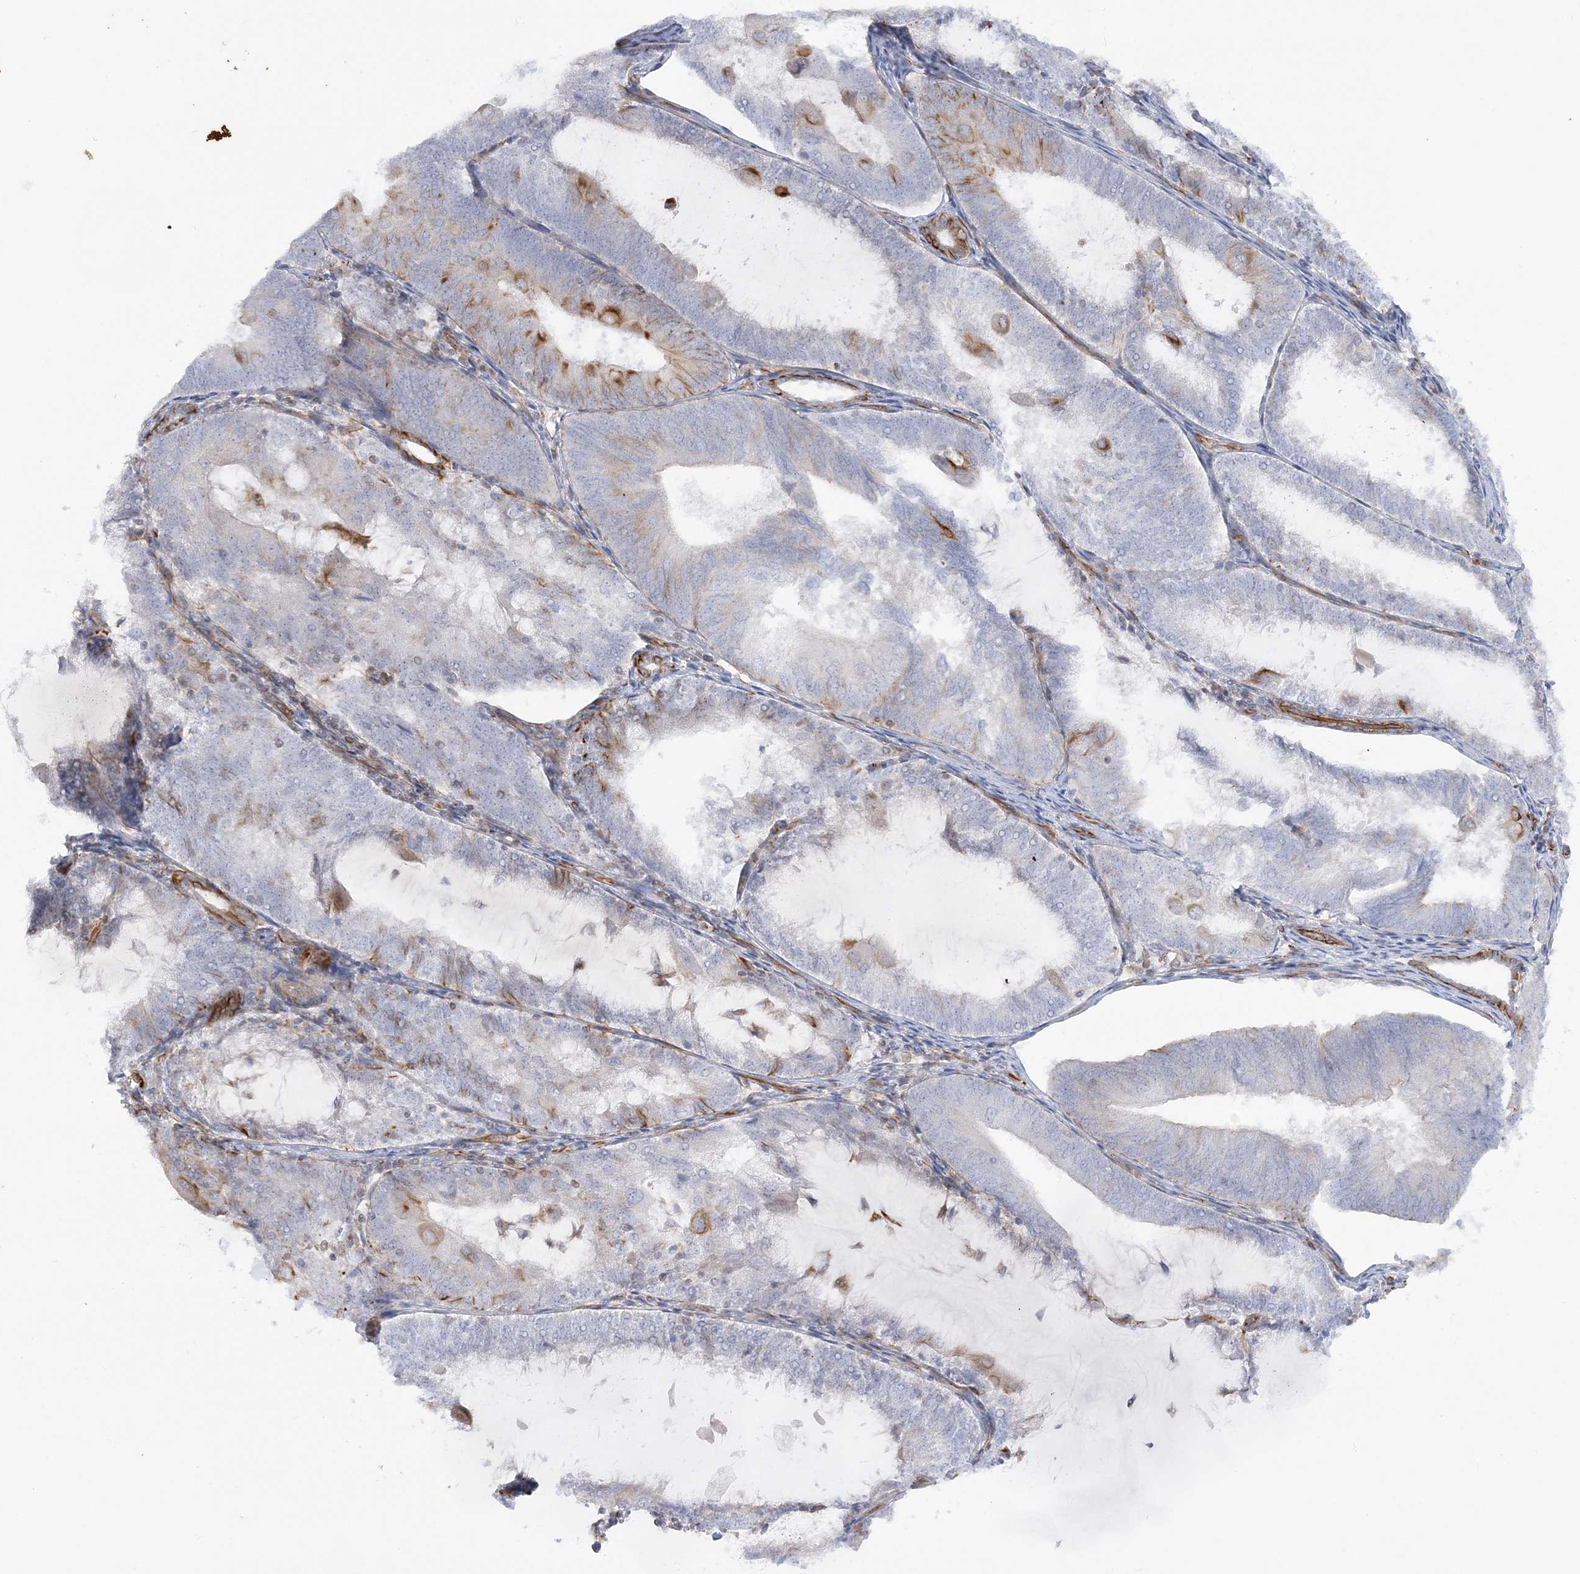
{"staining": {"intensity": "moderate", "quantity": "<25%", "location": "cytoplasmic/membranous"}, "tissue": "endometrial cancer", "cell_type": "Tumor cells", "image_type": "cancer", "snomed": [{"axis": "morphology", "description": "Adenocarcinoma, NOS"}, {"axis": "topography", "description": "Endometrium"}], "caption": "Brown immunohistochemical staining in adenocarcinoma (endometrial) exhibits moderate cytoplasmic/membranous staining in approximately <25% of tumor cells.", "gene": "SCLT1", "patient": {"sex": "female", "age": 81}}